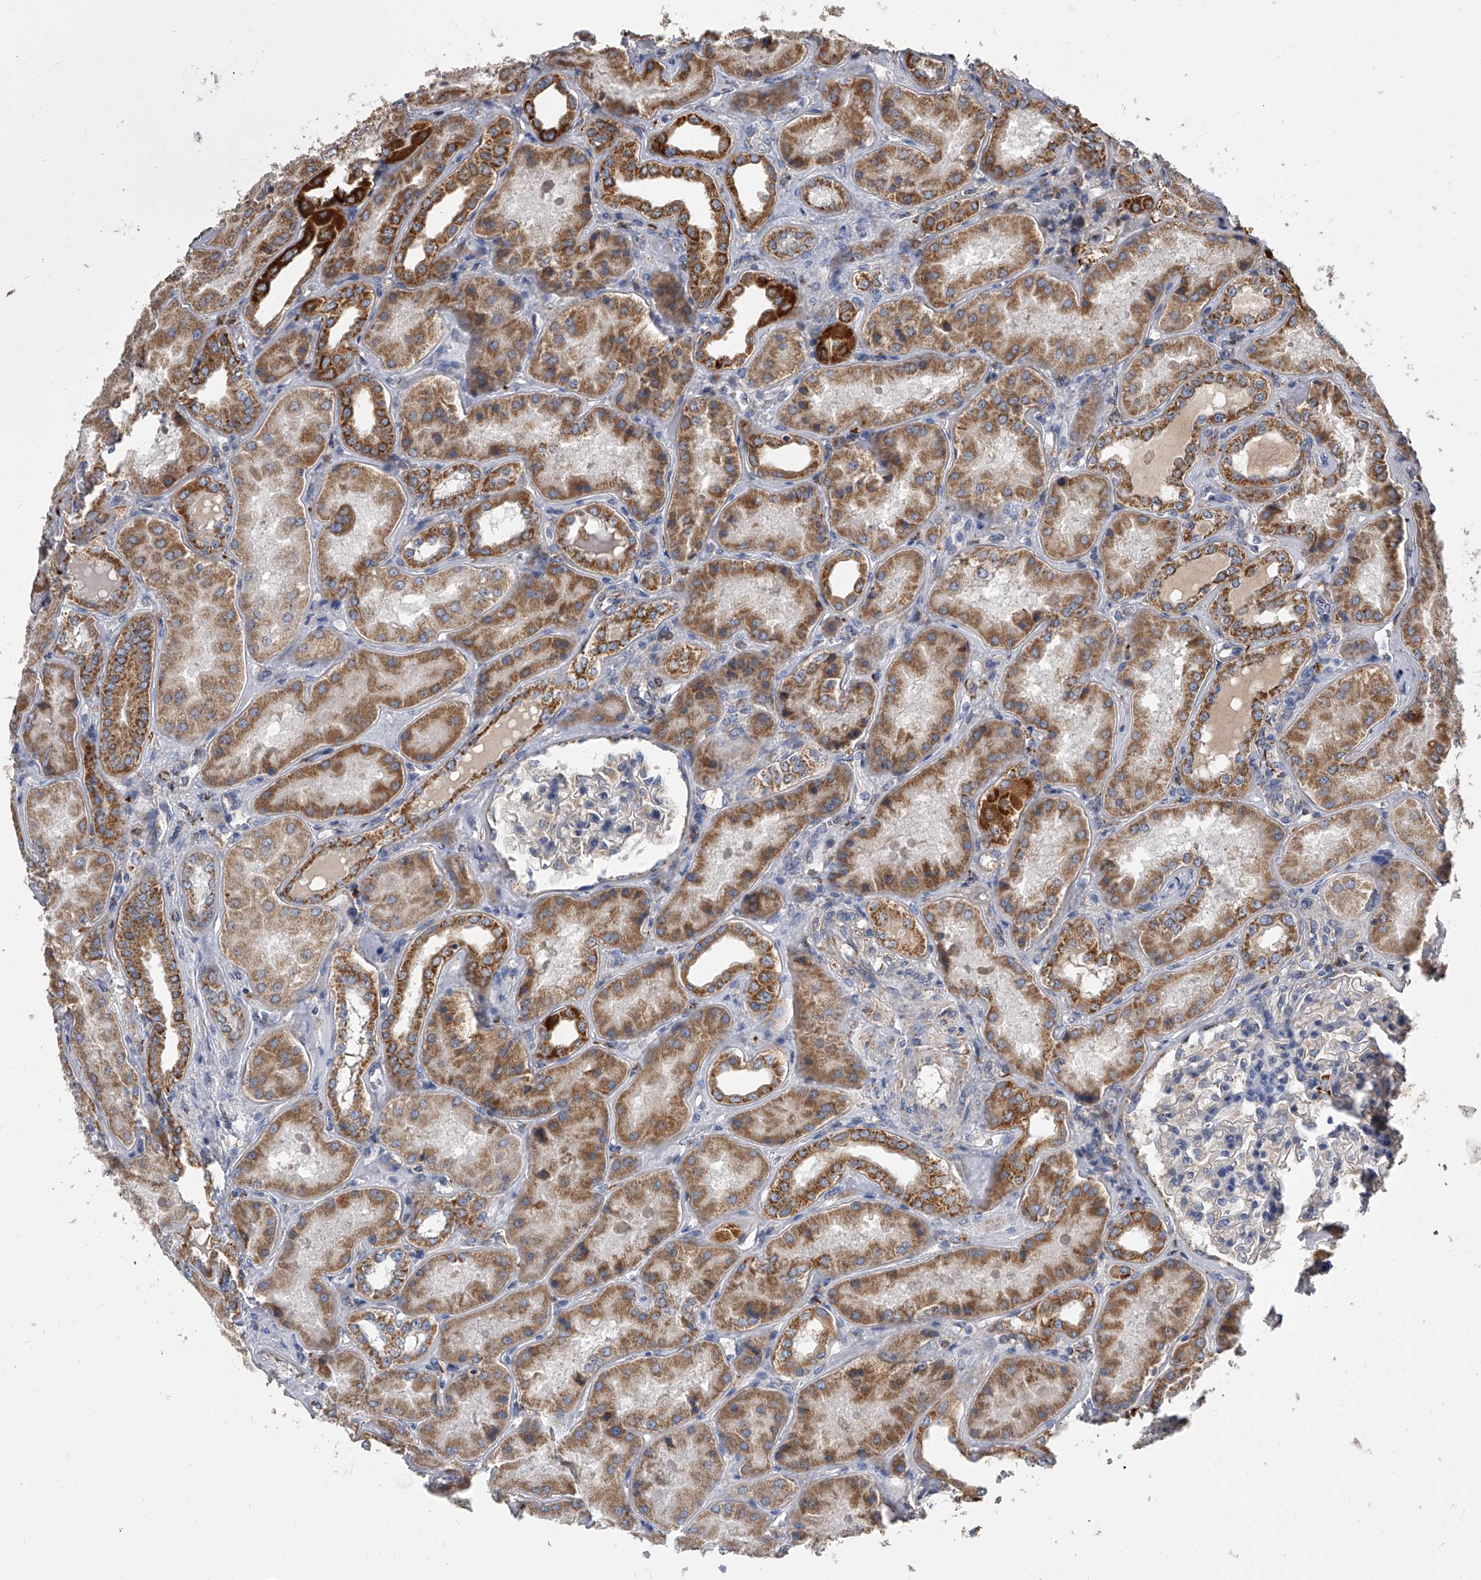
{"staining": {"intensity": "weak", "quantity": "<25%", "location": "cytoplasmic/membranous"}, "tissue": "kidney", "cell_type": "Cells in glomeruli", "image_type": "normal", "snomed": [{"axis": "morphology", "description": "Normal tissue, NOS"}, {"axis": "topography", "description": "Kidney"}], "caption": "Protein analysis of benign kidney exhibits no significant expression in cells in glomeruli. (DAB immunohistochemistry with hematoxylin counter stain).", "gene": "MRPL28", "patient": {"sex": "female", "age": 56}}